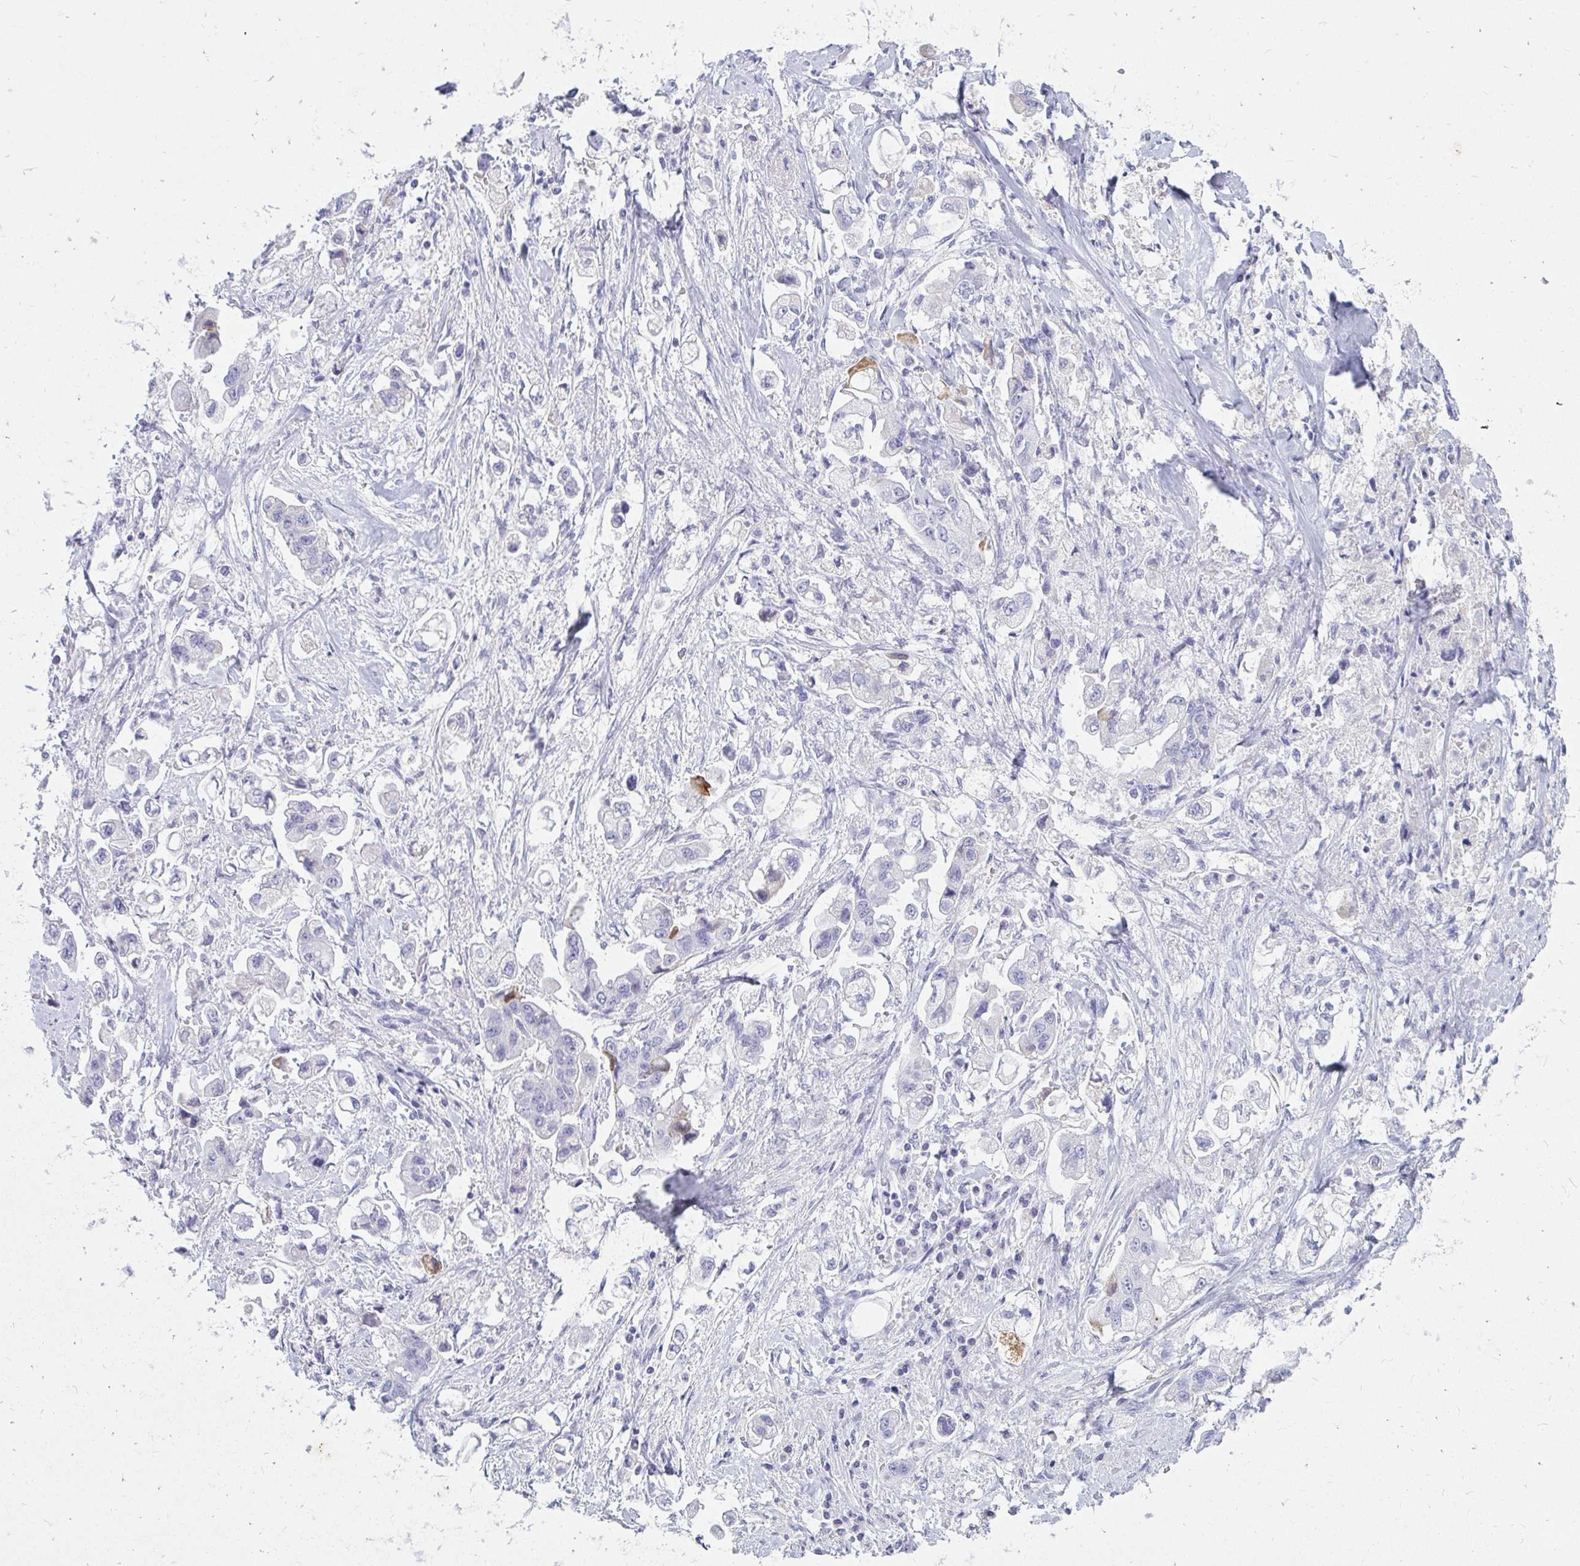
{"staining": {"intensity": "negative", "quantity": "none", "location": "none"}, "tissue": "stomach cancer", "cell_type": "Tumor cells", "image_type": "cancer", "snomed": [{"axis": "morphology", "description": "Adenocarcinoma, NOS"}, {"axis": "topography", "description": "Stomach"}], "caption": "This is a image of IHC staining of adenocarcinoma (stomach), which shows no positivity in tumor cells.", "gene": "NANOGNB", "patient": {"sex": "male", "age": 62}}